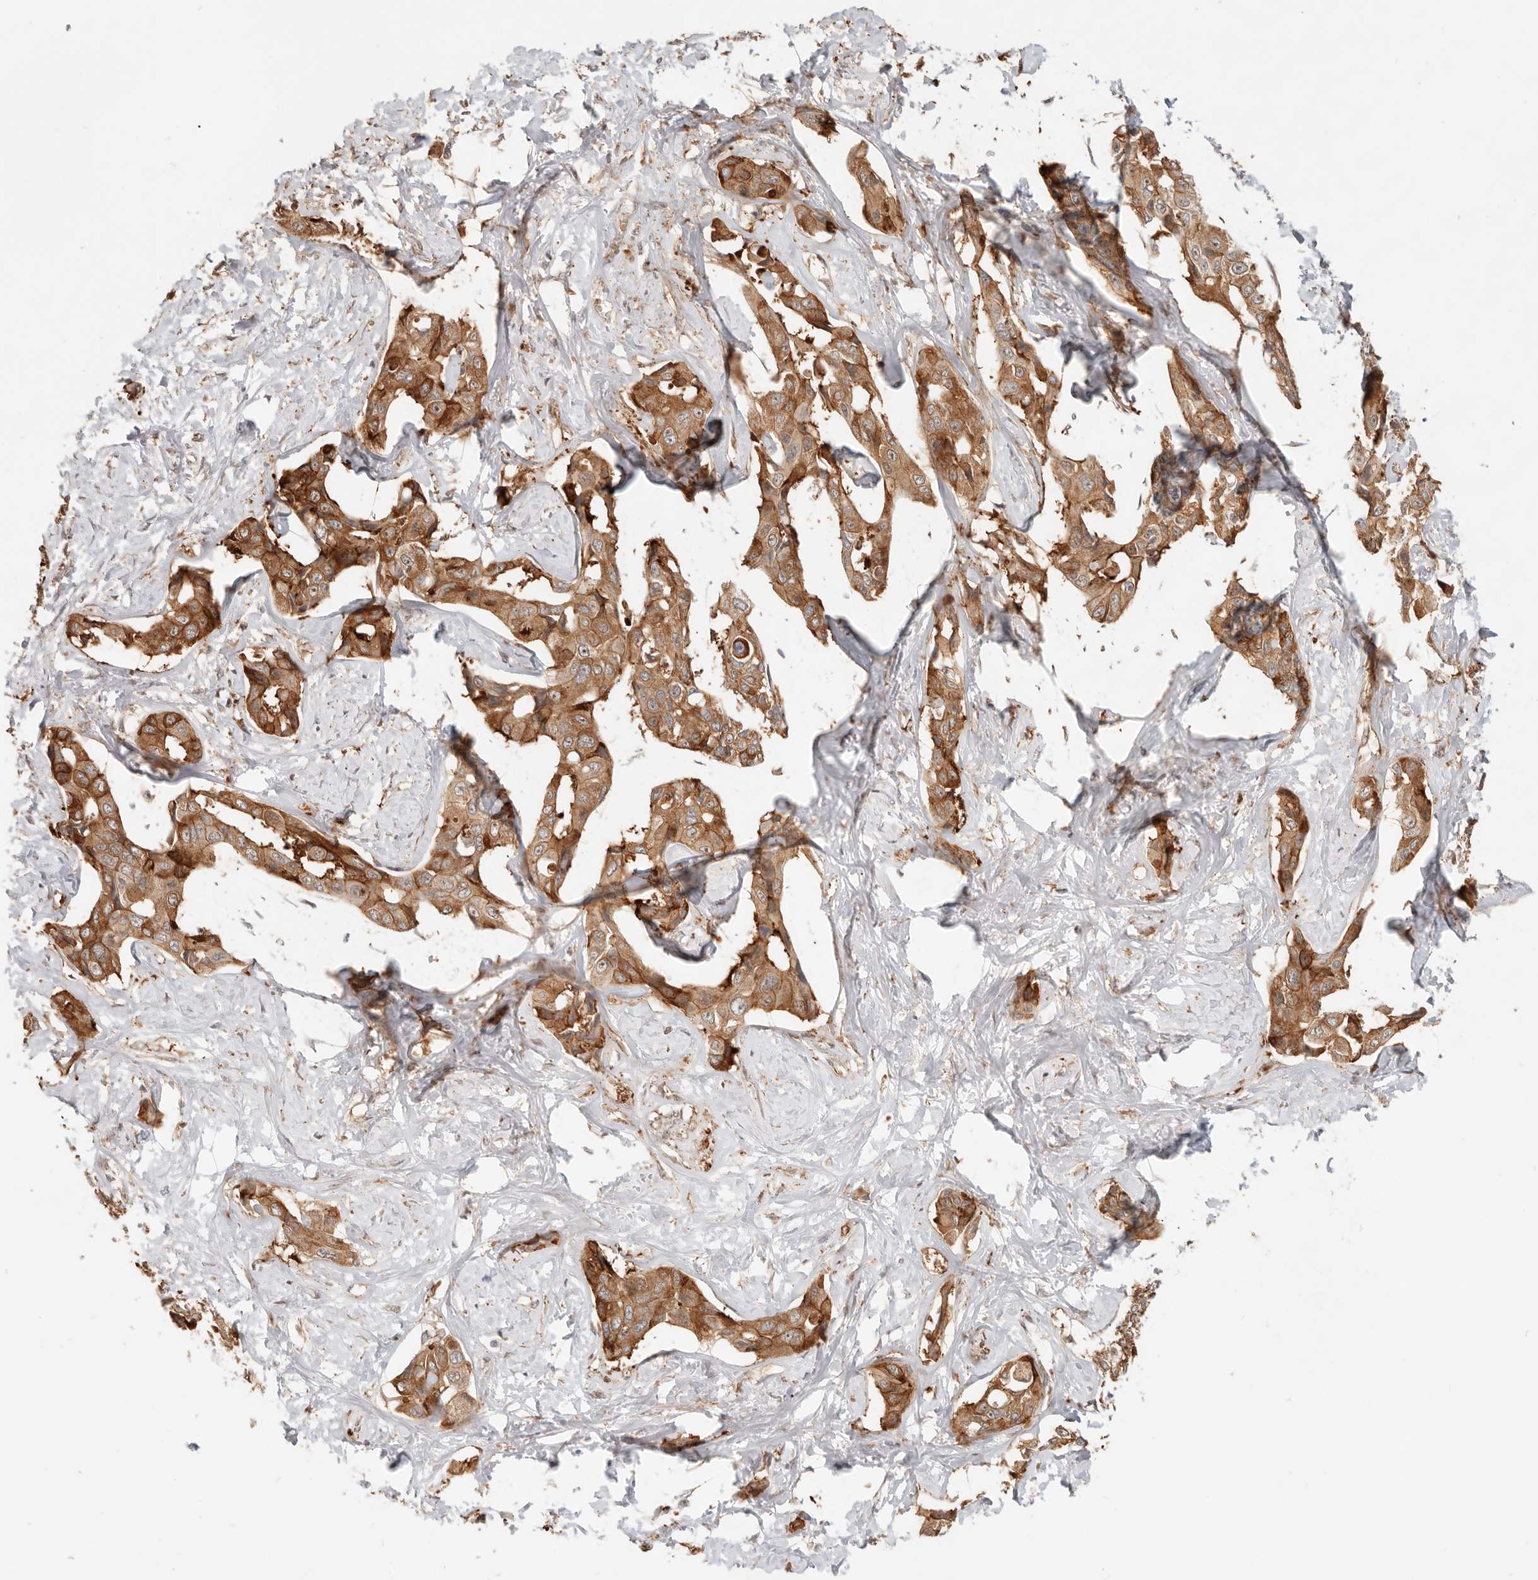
{"staining": {"intensity": "strong", "quantity": ">75%", "location": "cytoplasmic/membranous,nuclear"}, "tissue": "liver cancer", "cell_type": "Tumor cells", "image_type": "cancer", "snomed": [{"axis": "morphology", "description": "Cholangiocarcinoma"}, {"axis": "topography", "description": "Liver"}], "caption": "The photomicrograph exhibits staining of cholangiocarcinoma (liver), revealing strong cytoplasmic/membranous and nuclear protein positivity (brown color) within tumor cells.", "gene": "HEXD", "patient": {"sex": "male", "age": 59}}